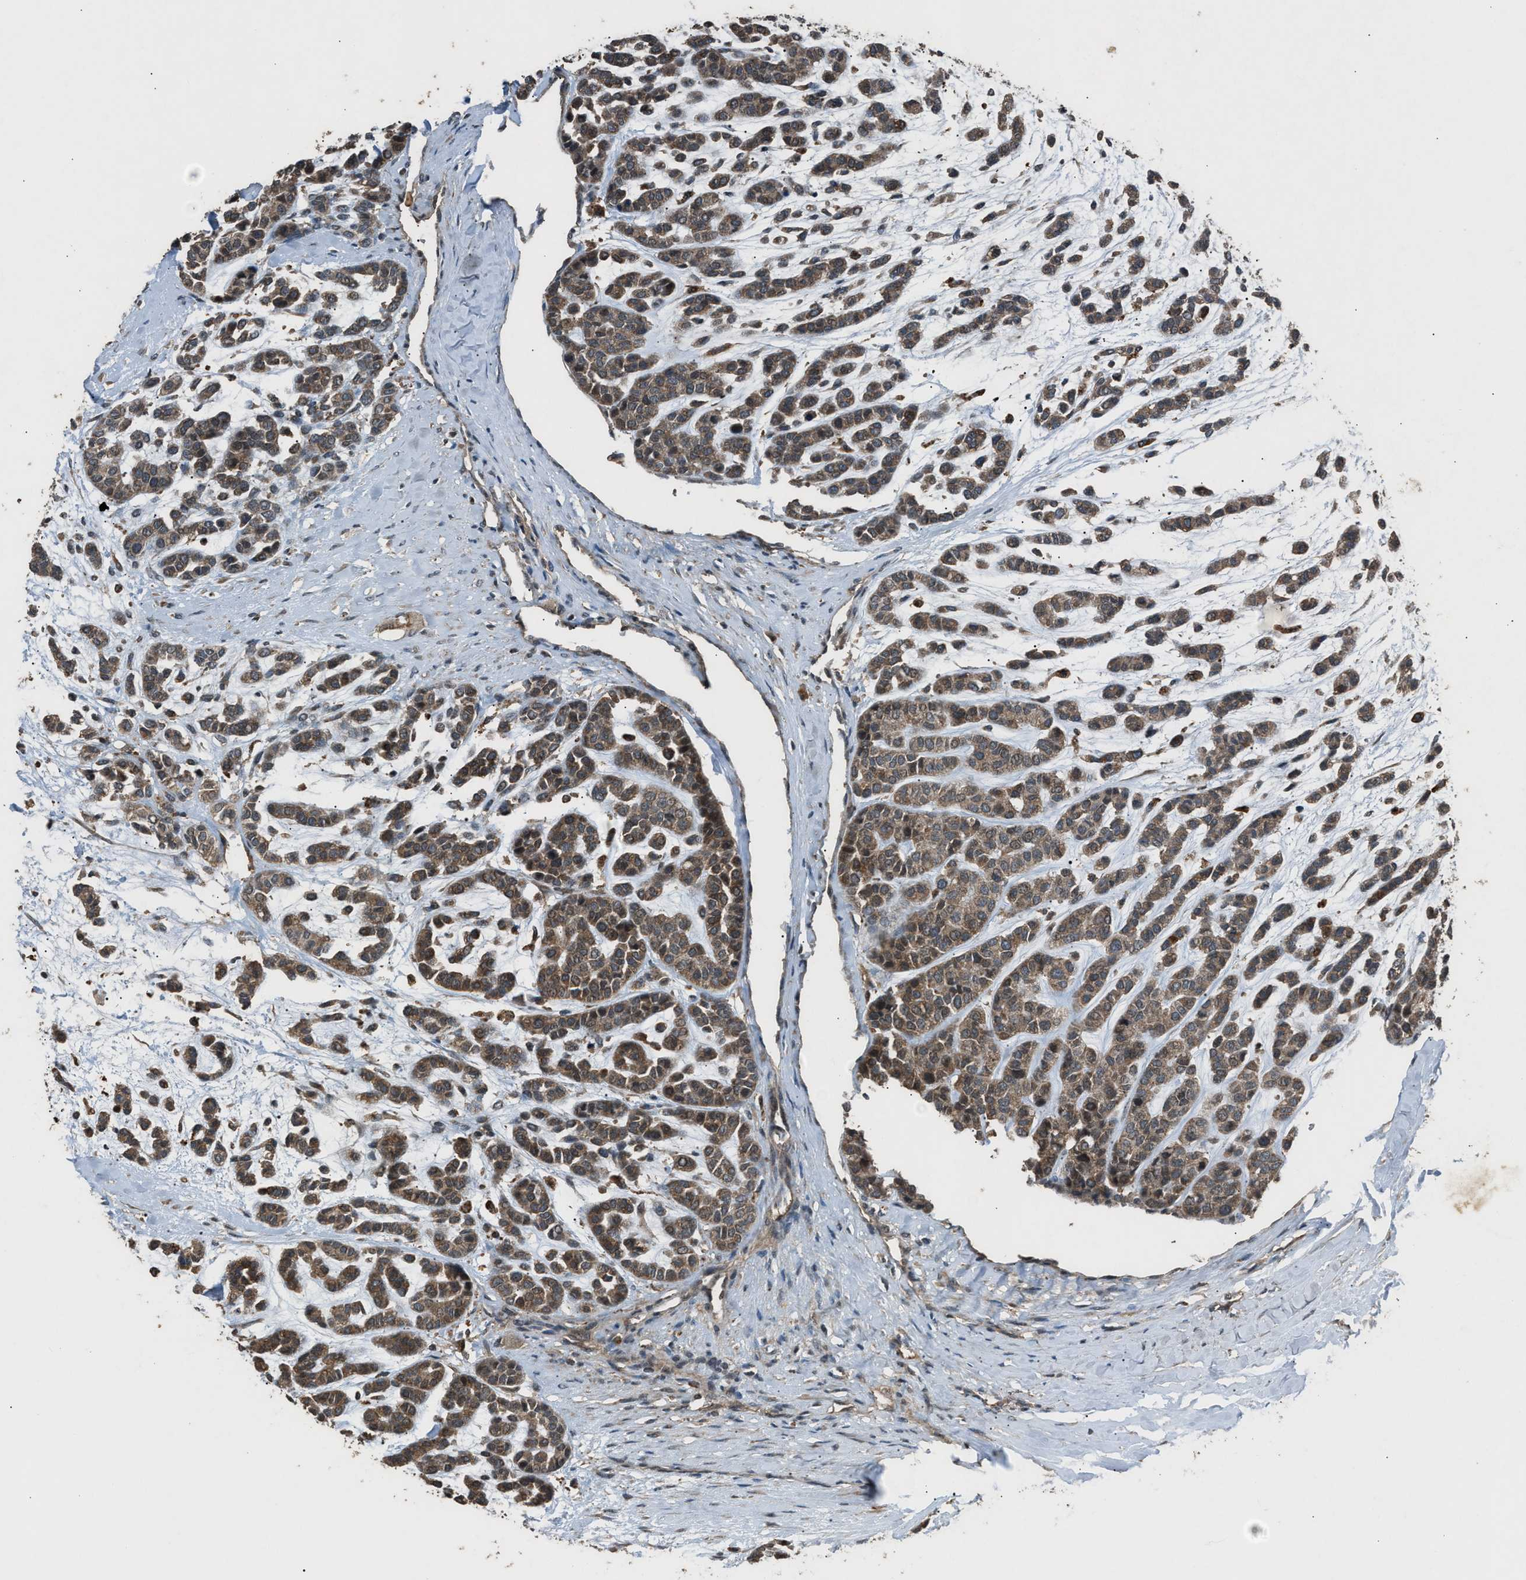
{"staining": {"intensity": "moderate", "quantity": ">75%", "location": "cytoplasmic/membranous"}, "tissue": "head and neck cancer", "cell_type": "Tumor cells", "image_type": "cancer", "snomed": [{"axis": "morphology", "description": "Adenocarcinoma, NOS"}, {"axis": "morphology", "description": "Adenoma, NOS"}, {"axis": "topography", "description": "Head-Neck"}], "caption": "Moderate cytoplasmic/membranous positivity for a protein is seen in approximately >75% of tumor cells of head and neck cancer (adenoma) using immunohistochemistry (IHC).", "gene": "PSMD1", "patient": {"sex": "female", "age": 55}}